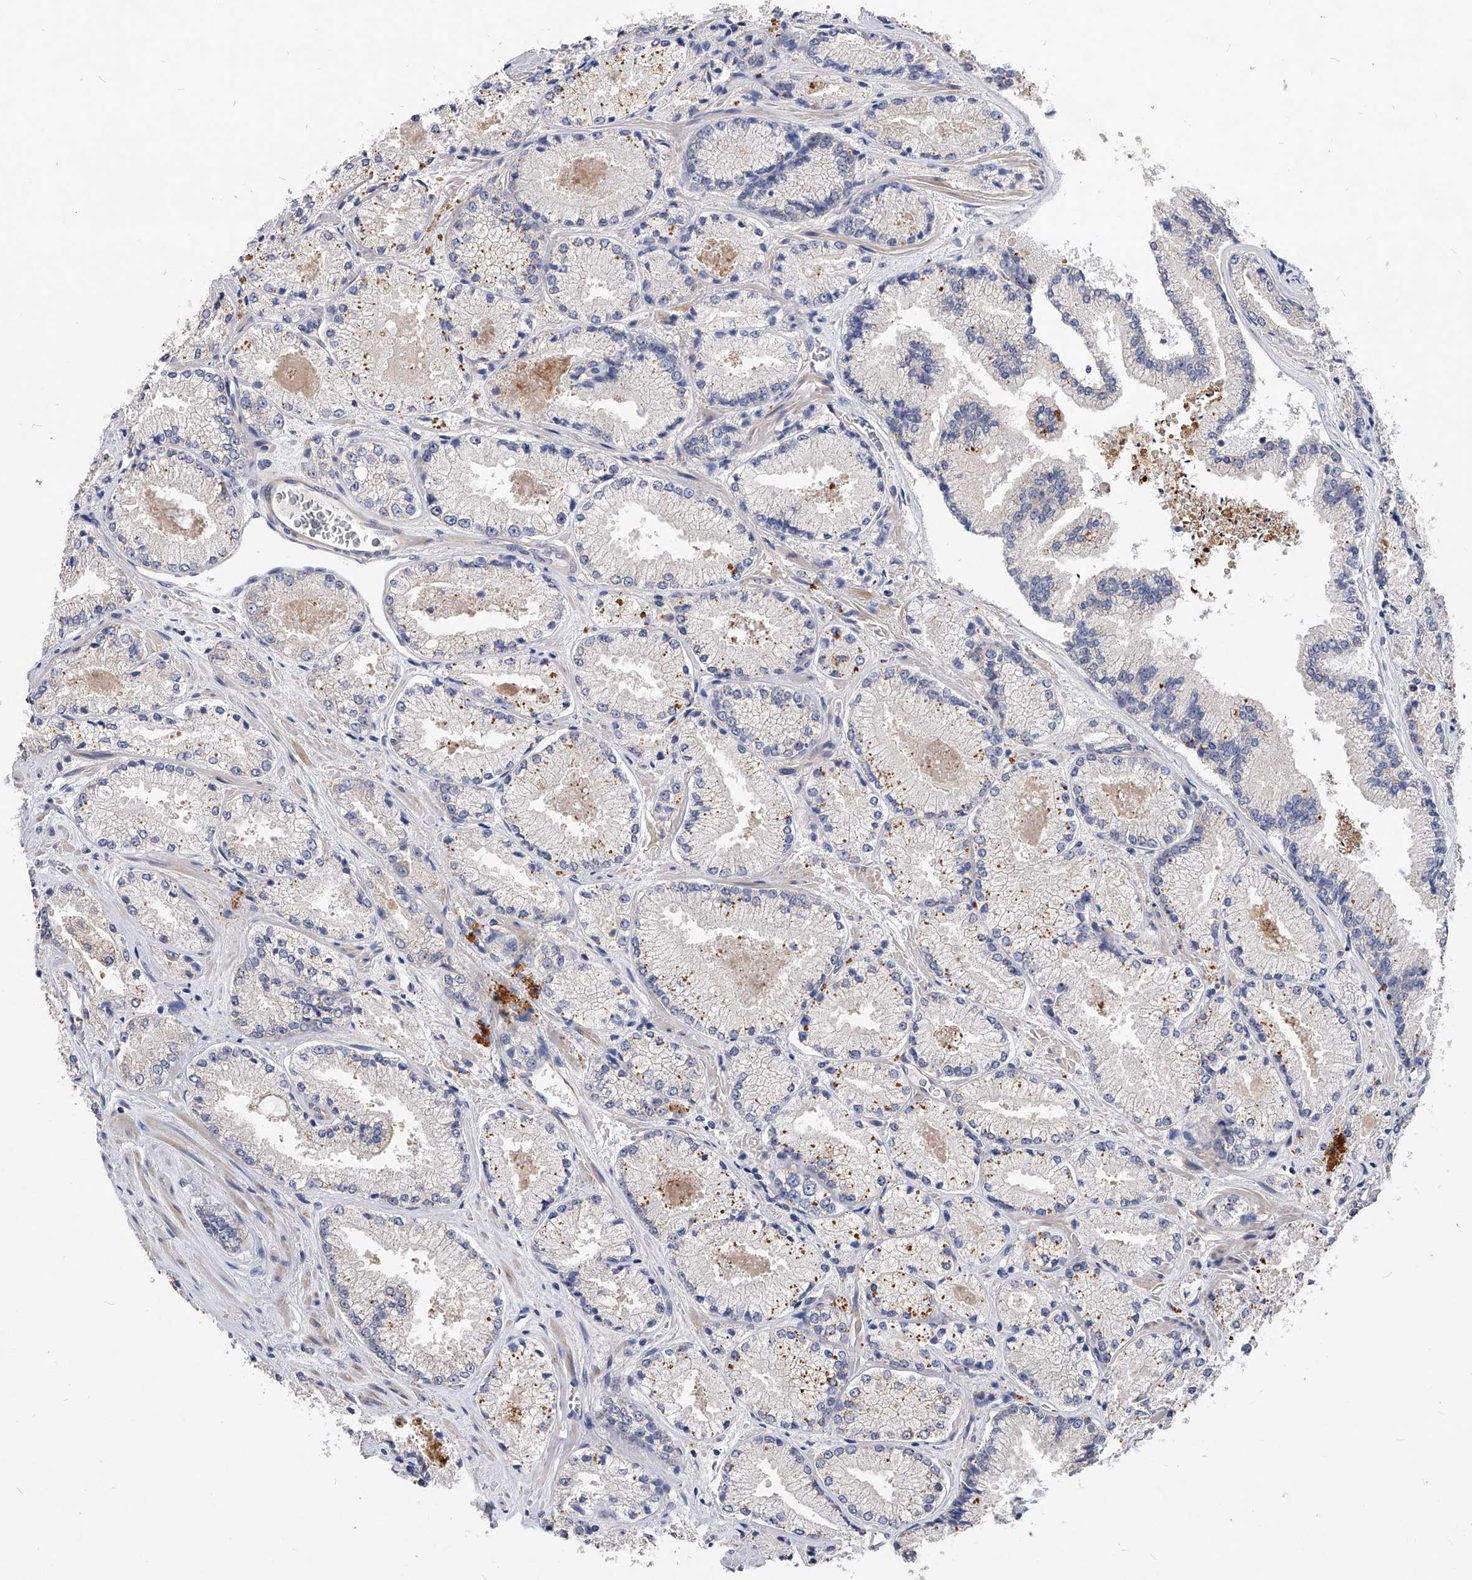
{"staining": {"intensity": "weak", "quantity": "25%-75%", "location": "cytoplasmic/membranous"}, "tissue": "prostate cancer", "cell_type": "Tumor cells", "image_type": "cancer", "snomed": [{"axis": "morphology", "description": "Adenocarcinoma, High grade"}, {"axis": "topography", "description": "Prostate"}], "caption": "Weak cytoplasmic/membranous positivity is appreciated in approximately 25%-75% of tumor cells in prostate cancer (adenocarcinoma (high-grade)).", "gene": "PPP5C", "patient": {"sex": "male", "age": 73}}